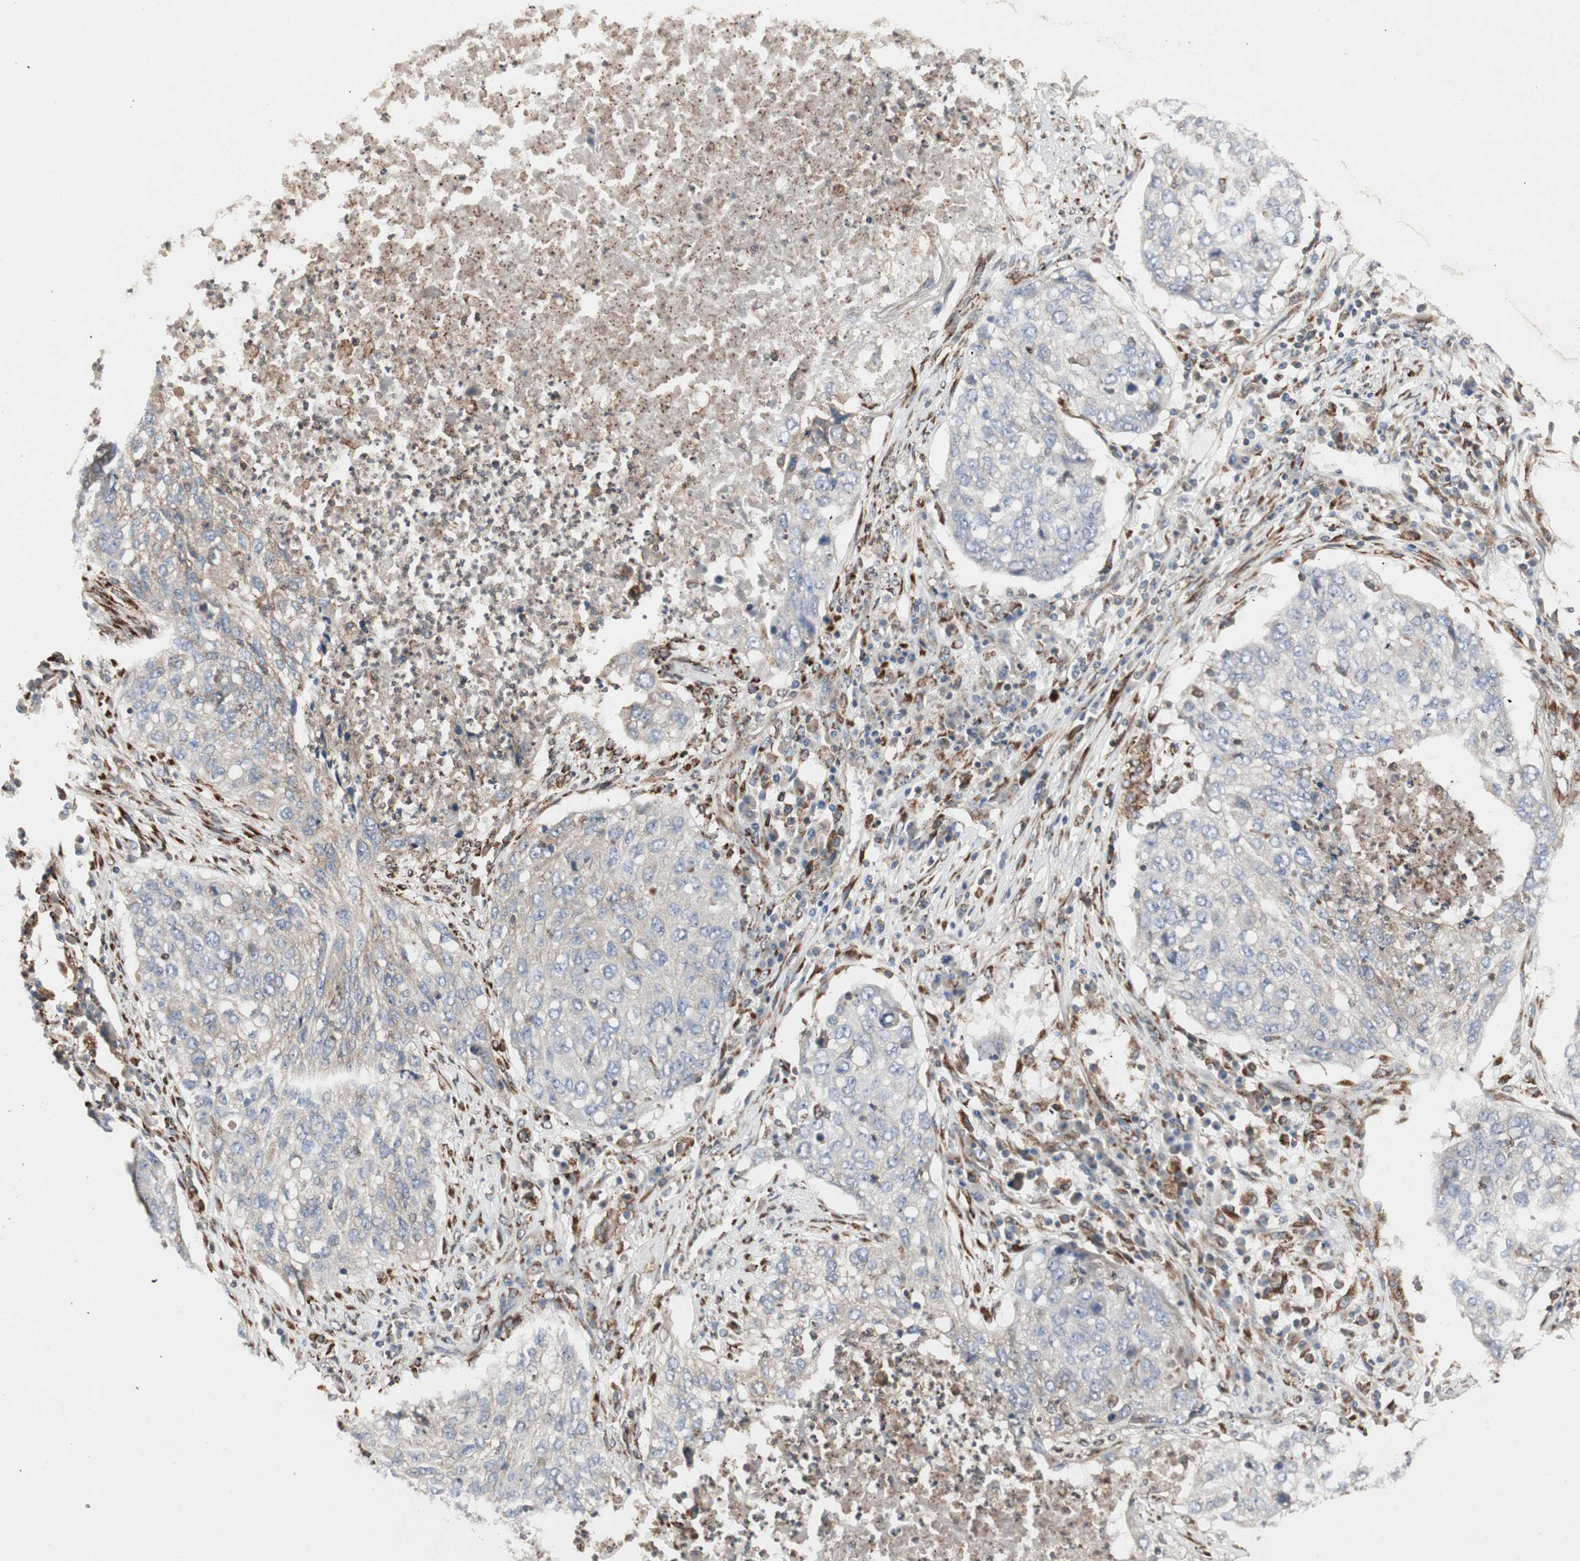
{"staining": {"intensity": "weak", "quantity": "25%-75%", "location": "cytoplasmic/membranous"}, "tissue": "lung cancer", "cell_type": "Tumor cells", "image_type": "cancer", "snomed": [{"axis": "morphology", "description": "Squamous cell carcinoma, NOS"}, {"axis": "topography", "description": "Lung"}], "caption": "This is an image of immunohistochemistry staining of lung cancer (squamous cell carcinoma), which shows weak staining in the cytoplasmic/membranous of tumor cells.", "gene": "H6PD", "patient": {"sex": "female", "age": 63}}